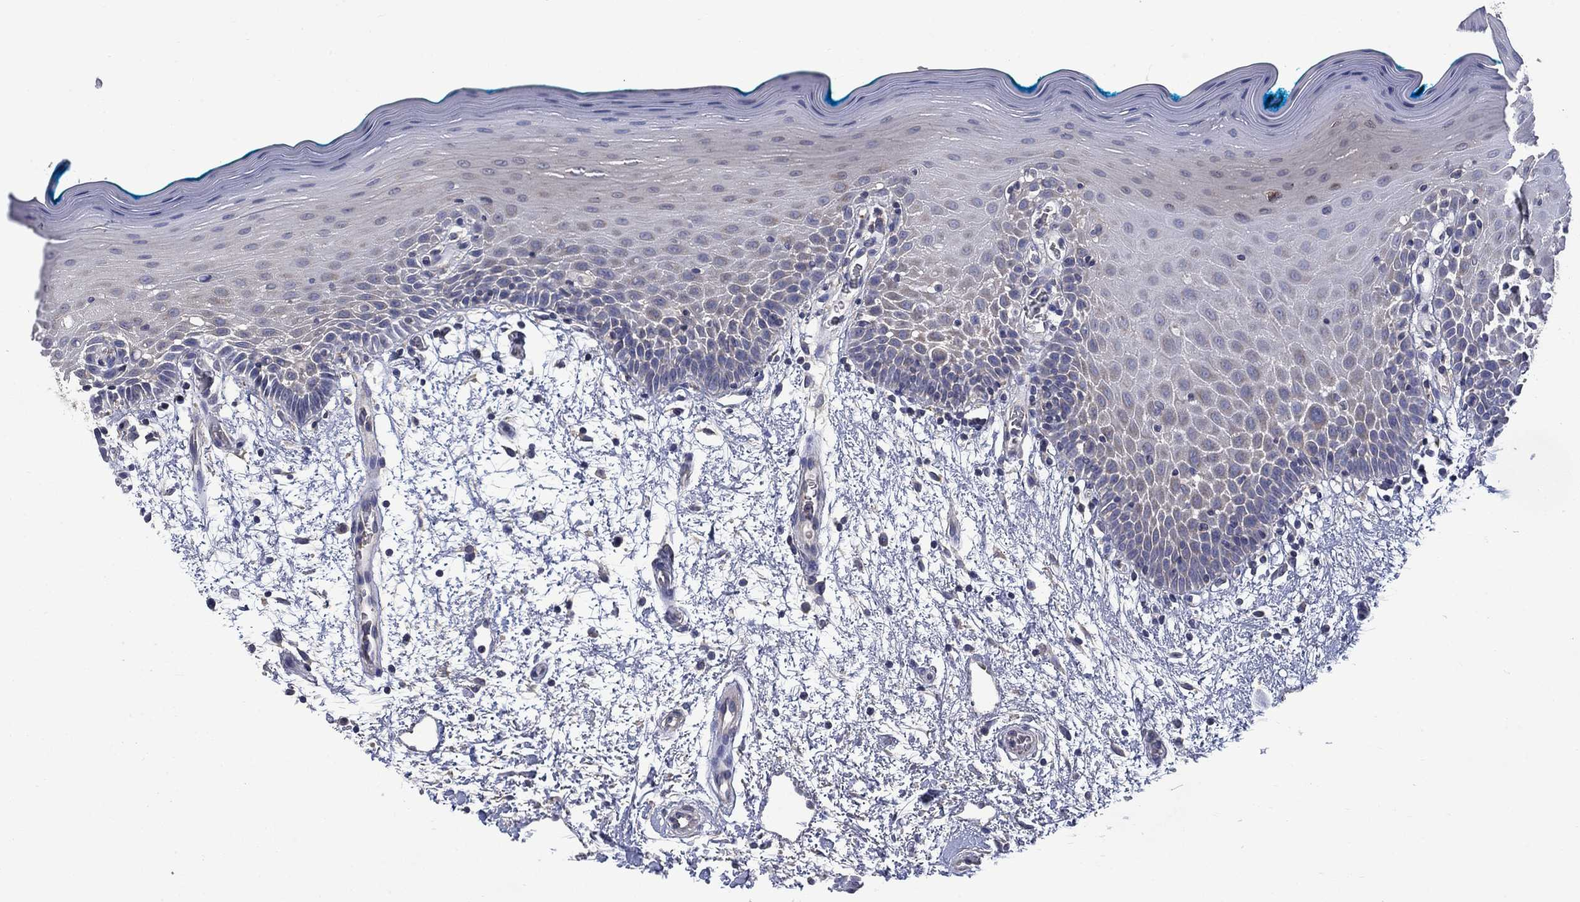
{"staining": {"intensity": "weak", "quantity": "<25%", "location": "cytoplasmic/membranous"}, "tissue": "oral mucosa", "cell_type": "Squamous epithelial cells", "image_type": "normal", "snomed": [{"axis": "morphology", "description": "Normal tissue, NOS"}, {"axis": "morphology", "description": "Squamous cell carcinoma, NOS"}, {"axis": "topography", "description": "Oral tissue"}, {"axis": "topography", "description": "Head-Neck"}], "caption": "Immunohistochemical staining of normal oral mucosa exhibits no significant expression in squamous epithelial cells.", "gene": "HSPA12A", "patient": {"sex": "female", "age": 75}}